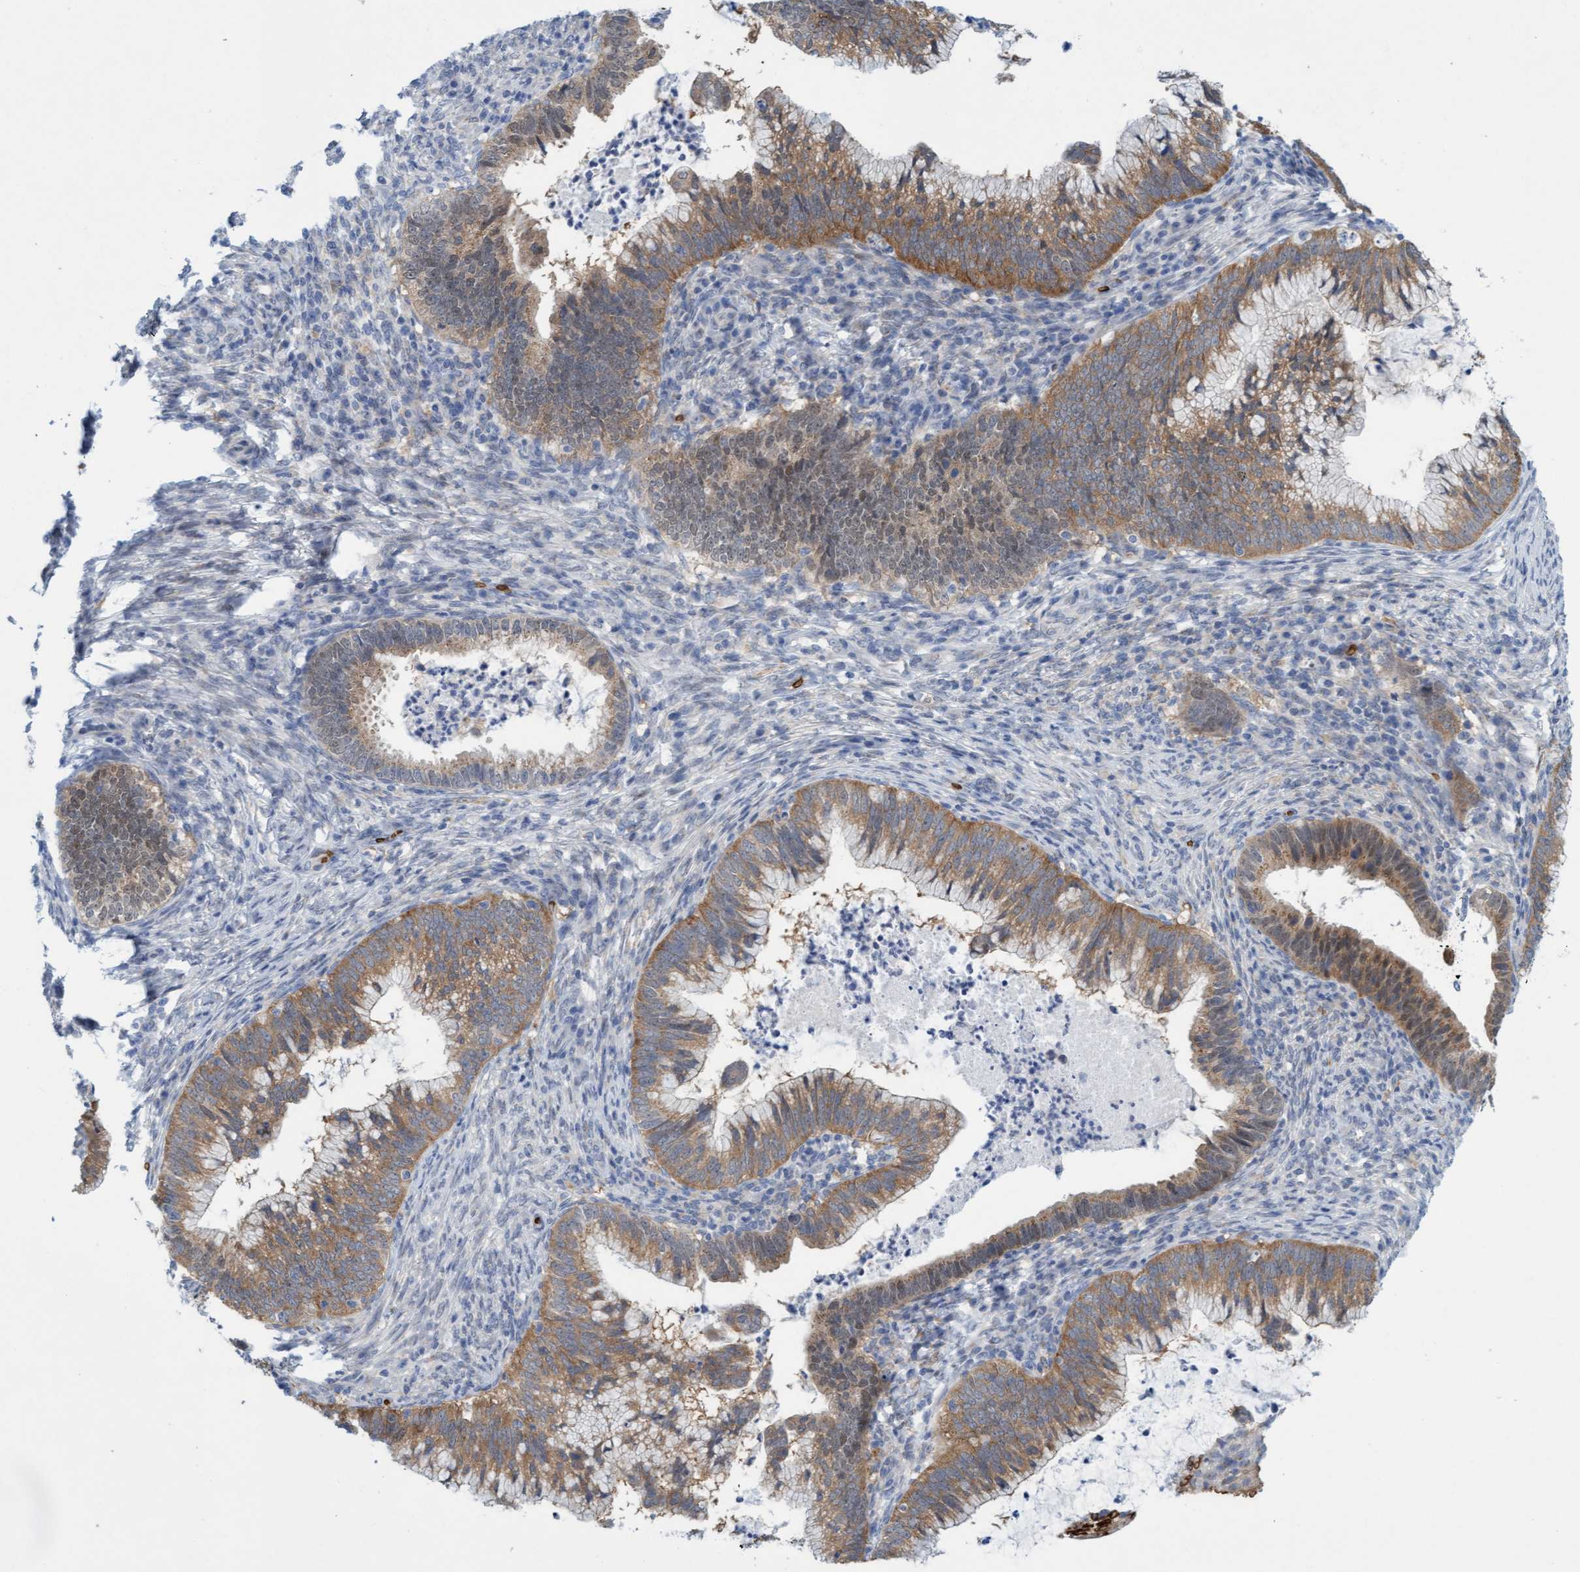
{"staining": {"intensity": "moderate", "quantity": ">75%", "location": "cytoplasmic/membranous"}, "tissue": "cervical cancer", "cell_type": "Tumor cells", "image_type": "cancer", "snomed": [{"axis": "morphology", "description": "Adenocarcinoma, NOS"}, {"axis": "topography", "description": "Cervix"}], "caption": "Cervical cancer stained for a protein (brown) demonstrates moderate cytoplasmic/membranous positive expression in approximately >75% of tumor cells.", "gene": "SPEM2", "patient": {"sex": "female", "age": 36}}